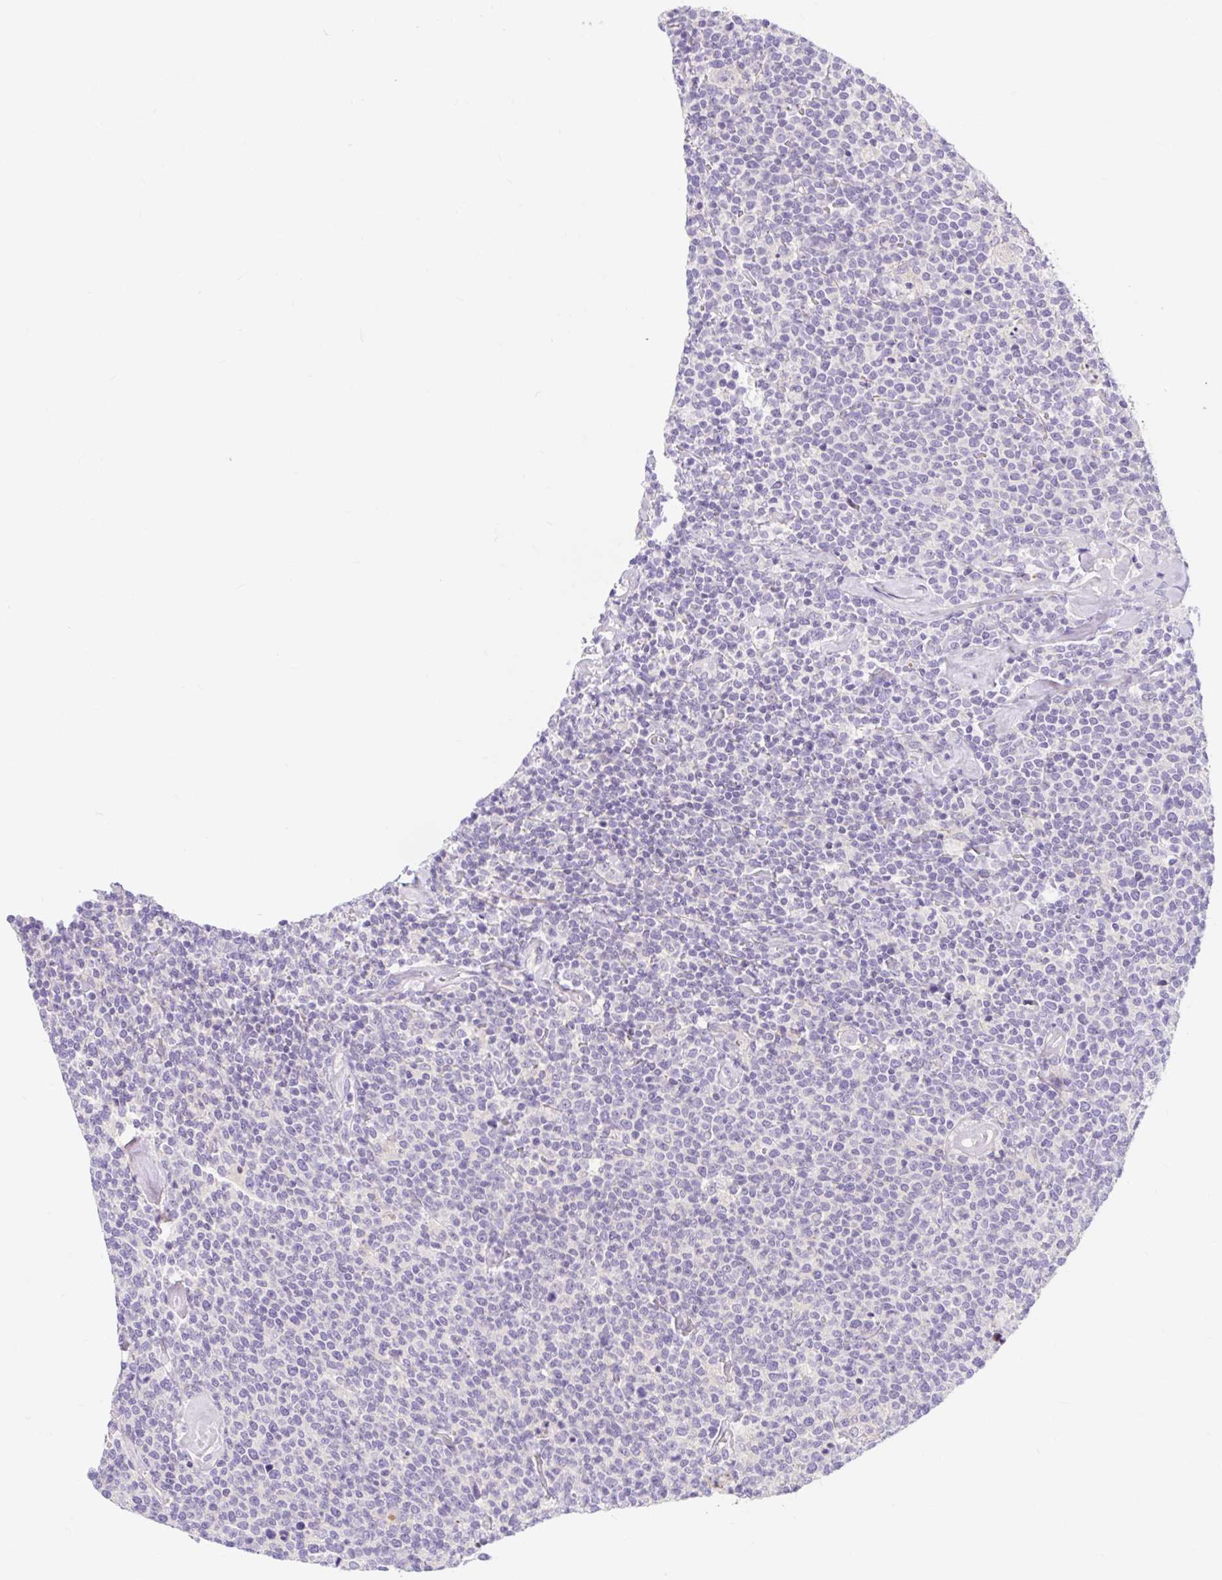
{"staining": {"intensity": "negative", "quantity": "none", "location": "none"}, "tissue": "lymphoma", "cell_type": "Tumor cells", "image_type": "cancer", "snomed": [{"axis": "morphology", "description": "Malignant lymphoma, non-Hodgkin's type, High grade"}, {"axis": "topography", "description": "Lymph node"}], "caption": "Tumor cells are negative for brown protein staining in lymphoma.", "gene": "SLC28A1", "patient": {"sex": "male", "age": 61}}